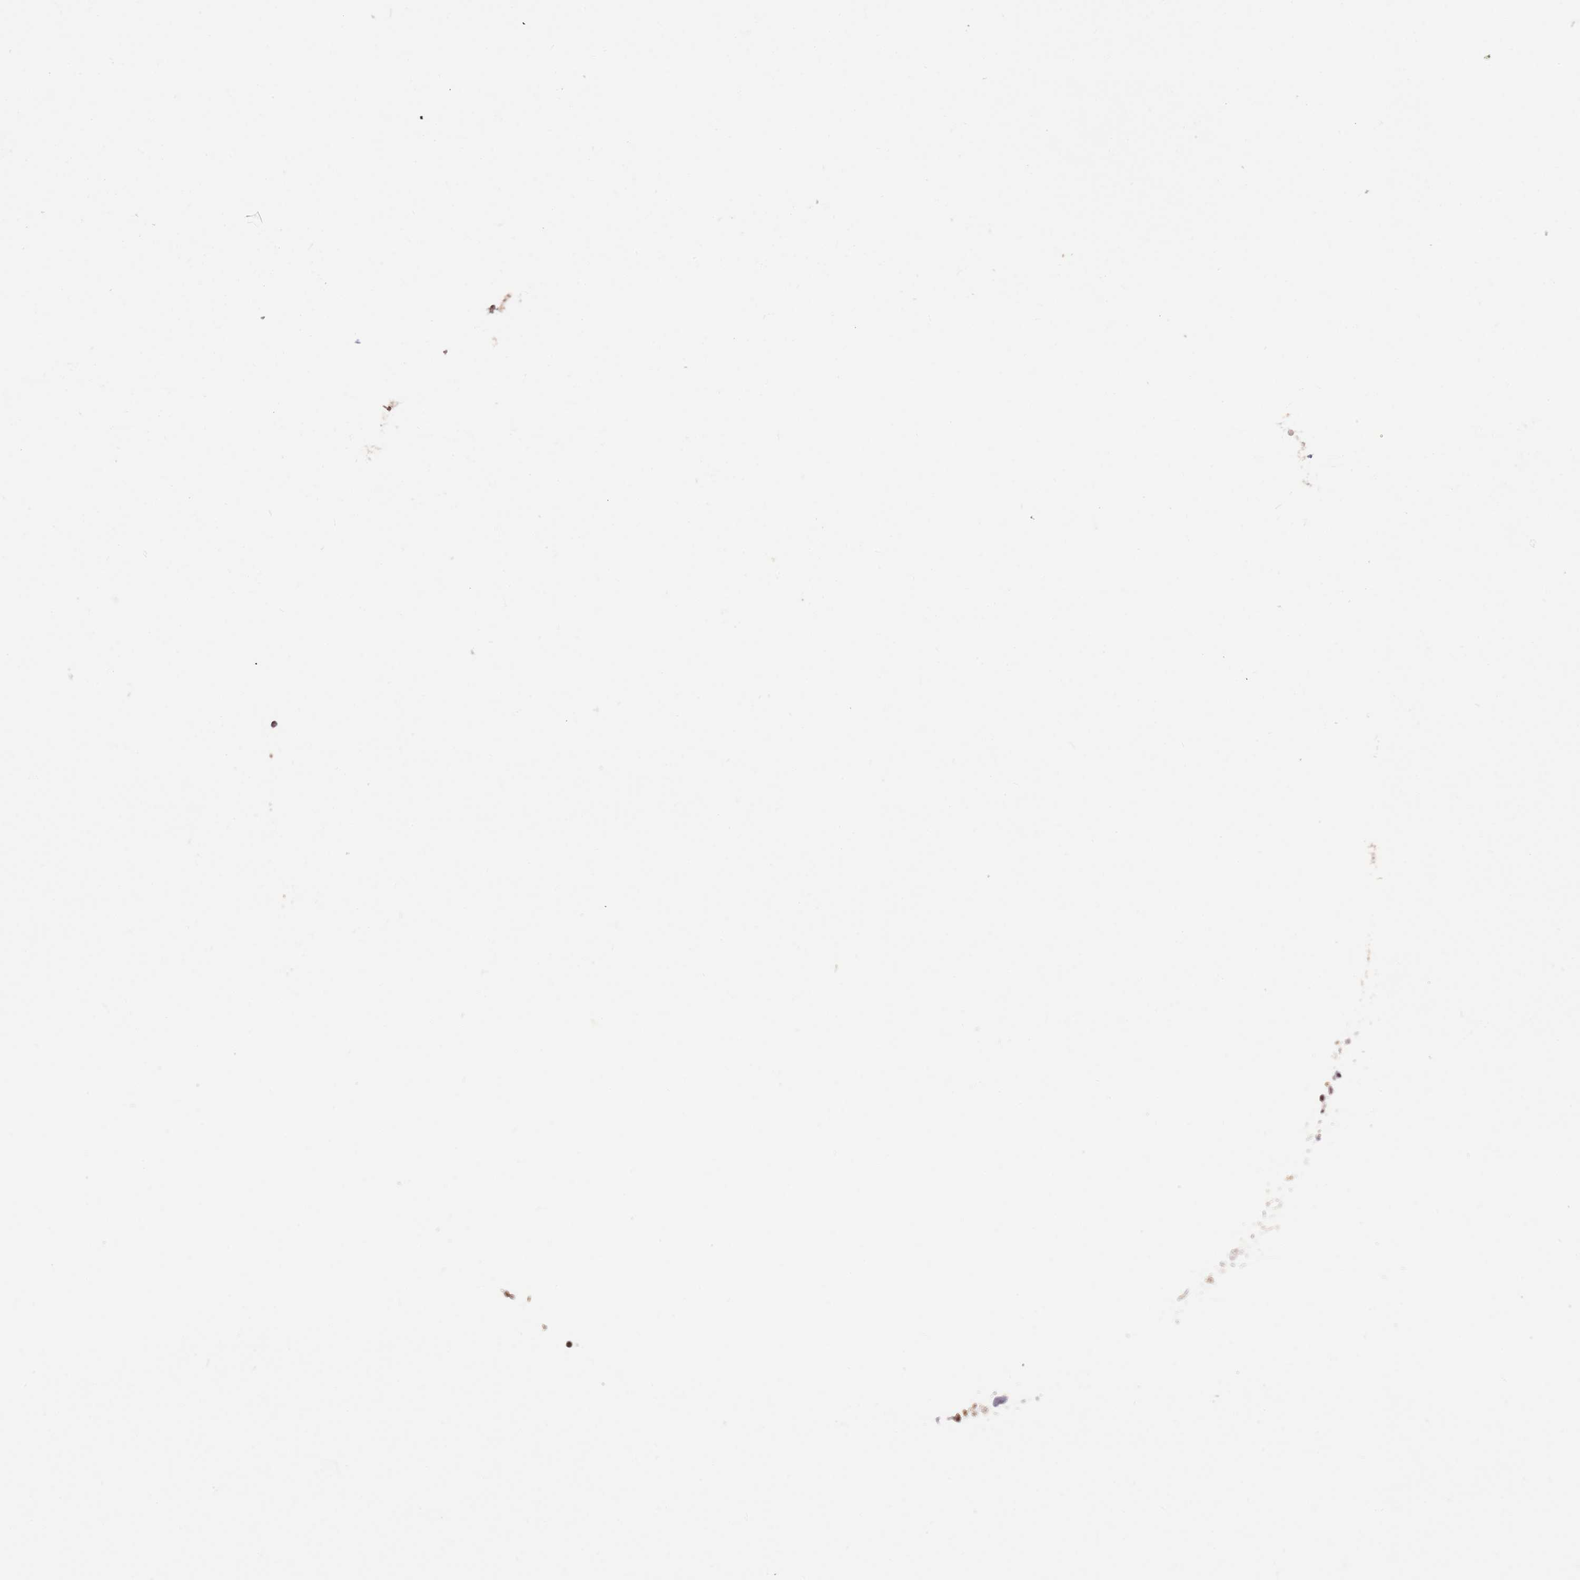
{"staining": {"intensity": "moderate", "quantity": ">75%", "location": "cytoplasmic/membranous,nuclear"}, "tissue": "lymph node", "cell_type": "Germinal center cells", "image_type": "normal", "snomed": [{"axis": "morphology", "description": "Adenocarcinoma, NOS"}, {"axis": "topography", "description": "Lymph node"}], "caption": "The histopathology image demonstrates immunohistochemical staining of unremarkable lymph node. There is moderate cytoplasmic/membranous,nuclear expression is seen in approximately >75% of germinal center cells. (Brightfield microscopy of DAB IHC at high magnification).", "gene": "RPS18", "patient": {"sex": "female", "age": 62}}